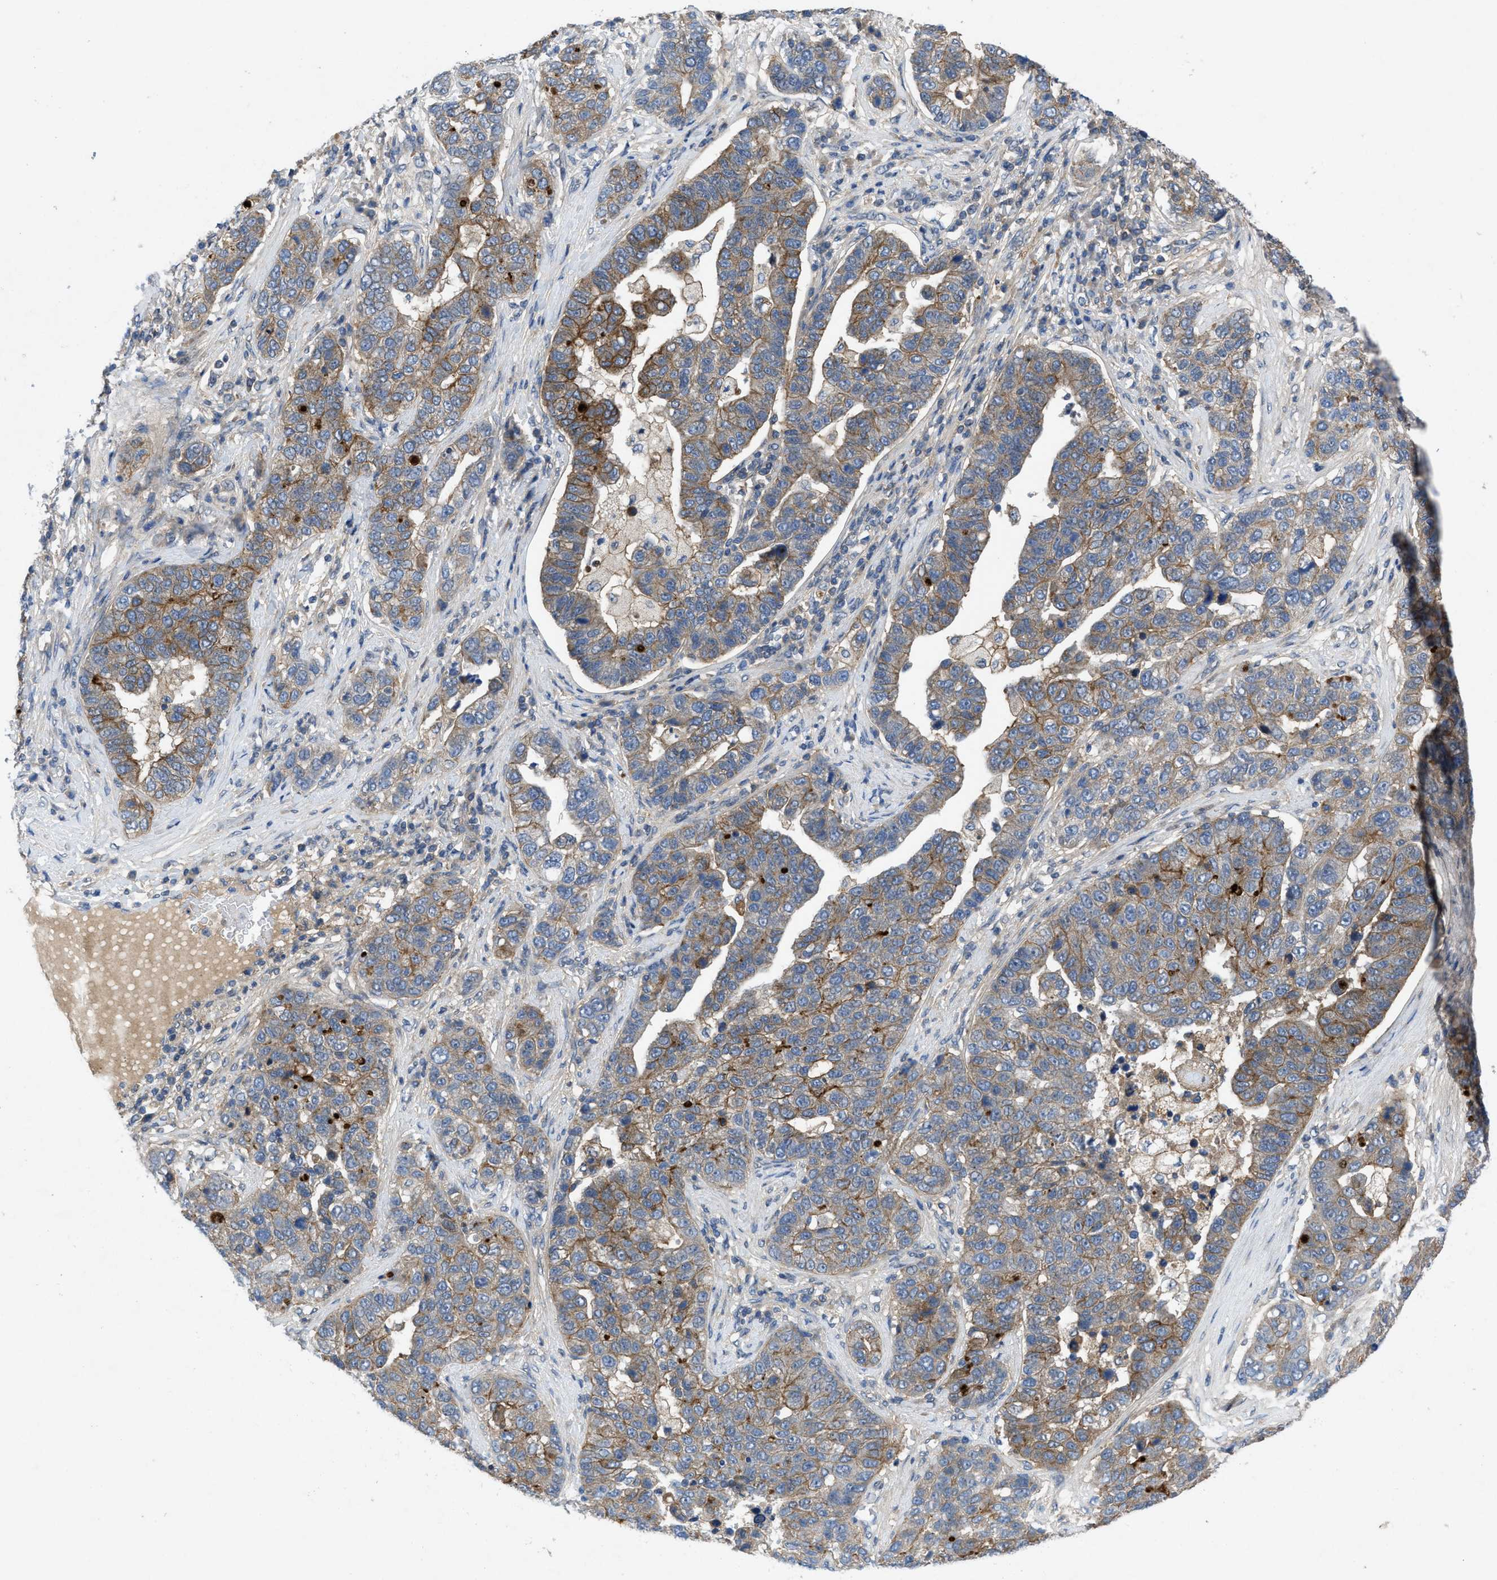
{"staining": {"intensity": "weak", "quantity": "25%-75%", "location": "cytoplasmic/membranous"}, "tissue": "pancreatic cancer", "cell_type": "Tumor cells", "image_type": "cancer", "snomed": [{"axis": "morphology", "description": "Adenocarcinoma, NOS"}, {"axis": "topography", "description": "Pancreas"}], "caption": "Immunohistochemical staining of pancreatic cancer (adenocarcinoma) exhibits low levels of weak cytoplasmic/membranous protein staining in approximately 25%-75% of tumor cells.", "gene": "PANX1", "patient": {"sex": "female", "age": 61}}